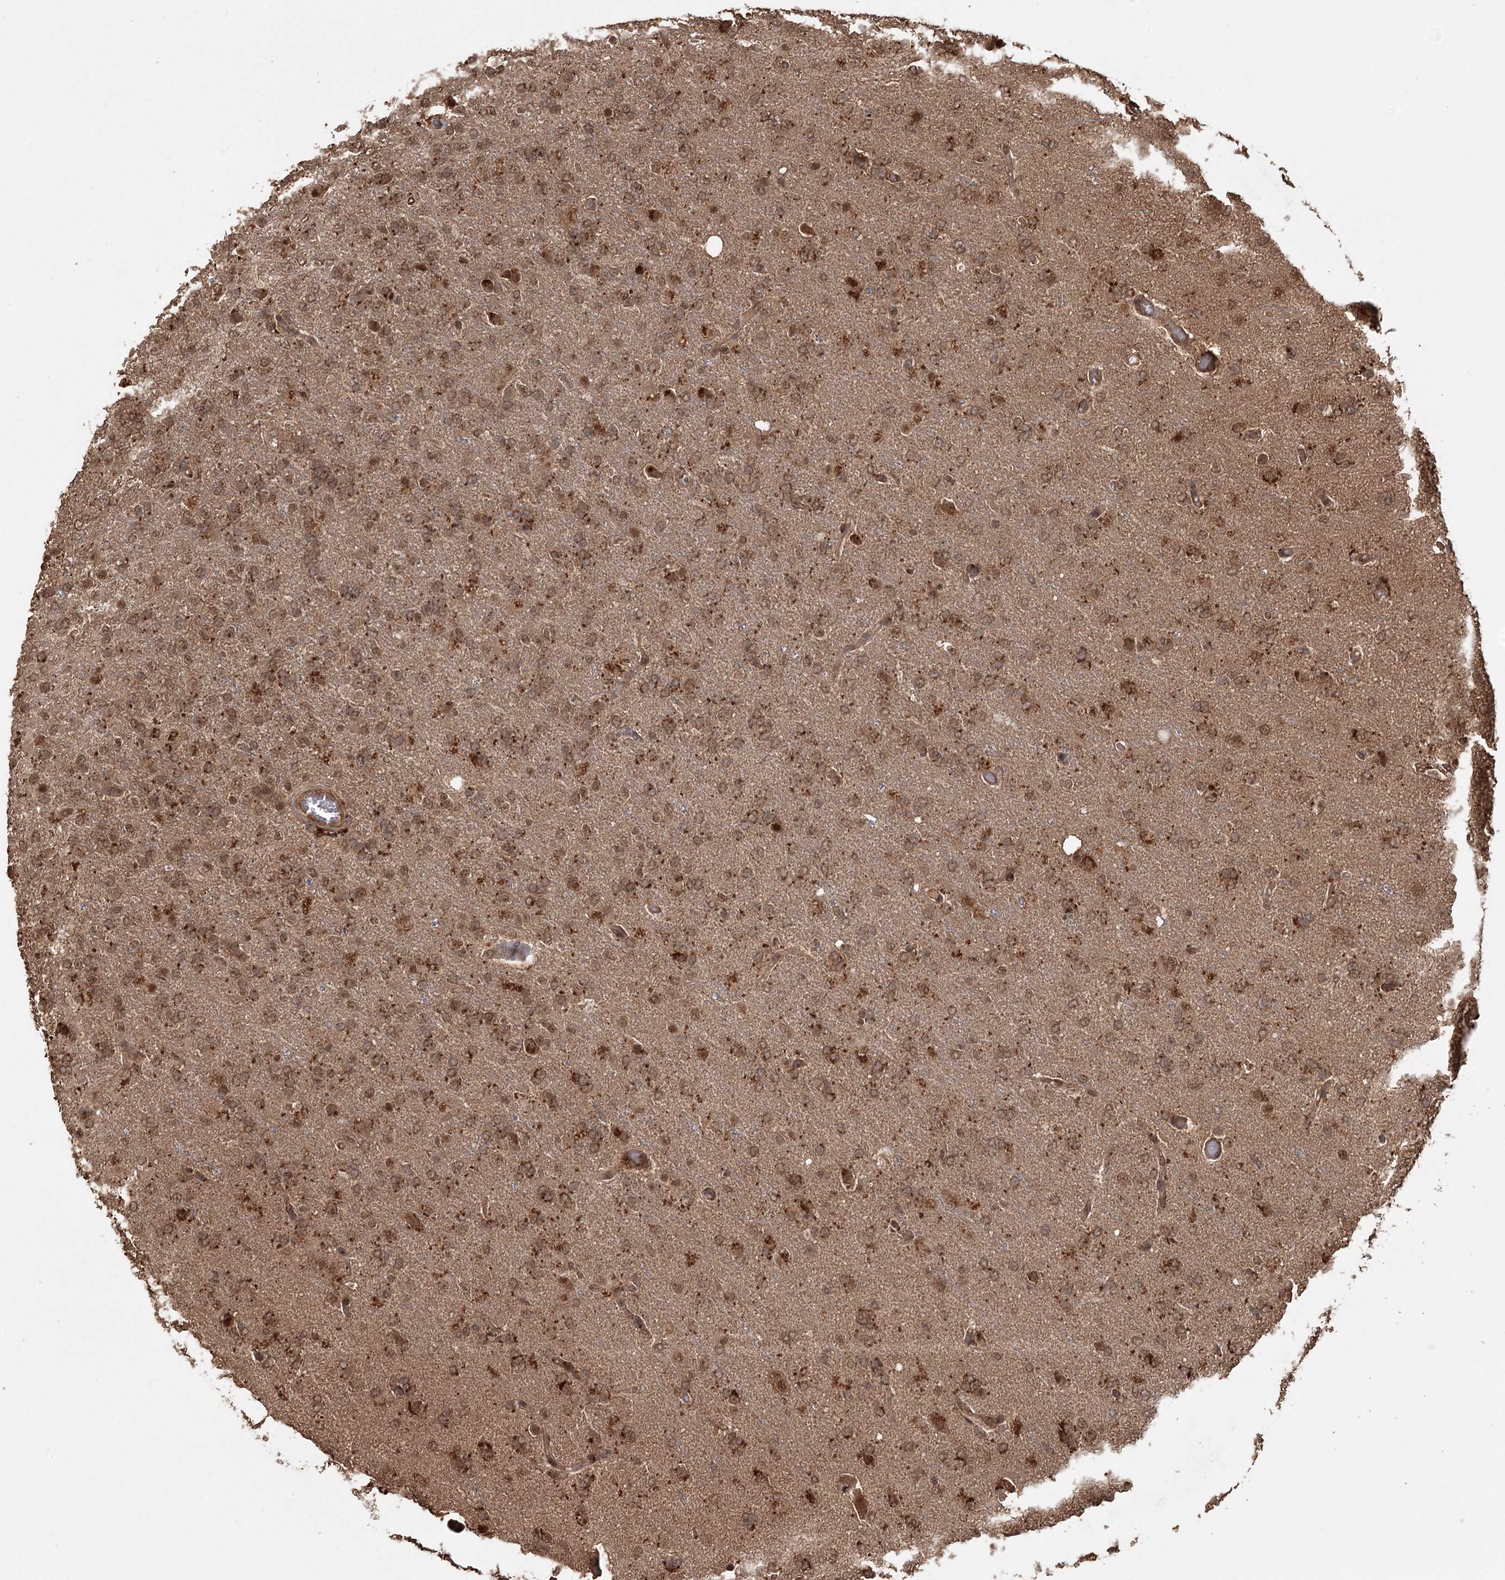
{"staining": {"intensity": "moderate", "quantity": ">75%", "location": "cytoplasmic/membranous,nuclear"}, "tissue": "glioma", "cell_type": "Tumor cells", "image_type": "cancer", "snomed": [{"axis": "morphology", "description": "Glioma, malignant, High grade"}, {"axis": "topography", "description": "Brain"}], "caption": "Malignant glioma (high-grade) stained with a brown dye exhibits moderate cytoplasmic/membranous and nuclear positive positivity in approximately >75% of tumor cells.", "gene": "N6AMT1", "patient": {"sex": "female", "age": 74}}